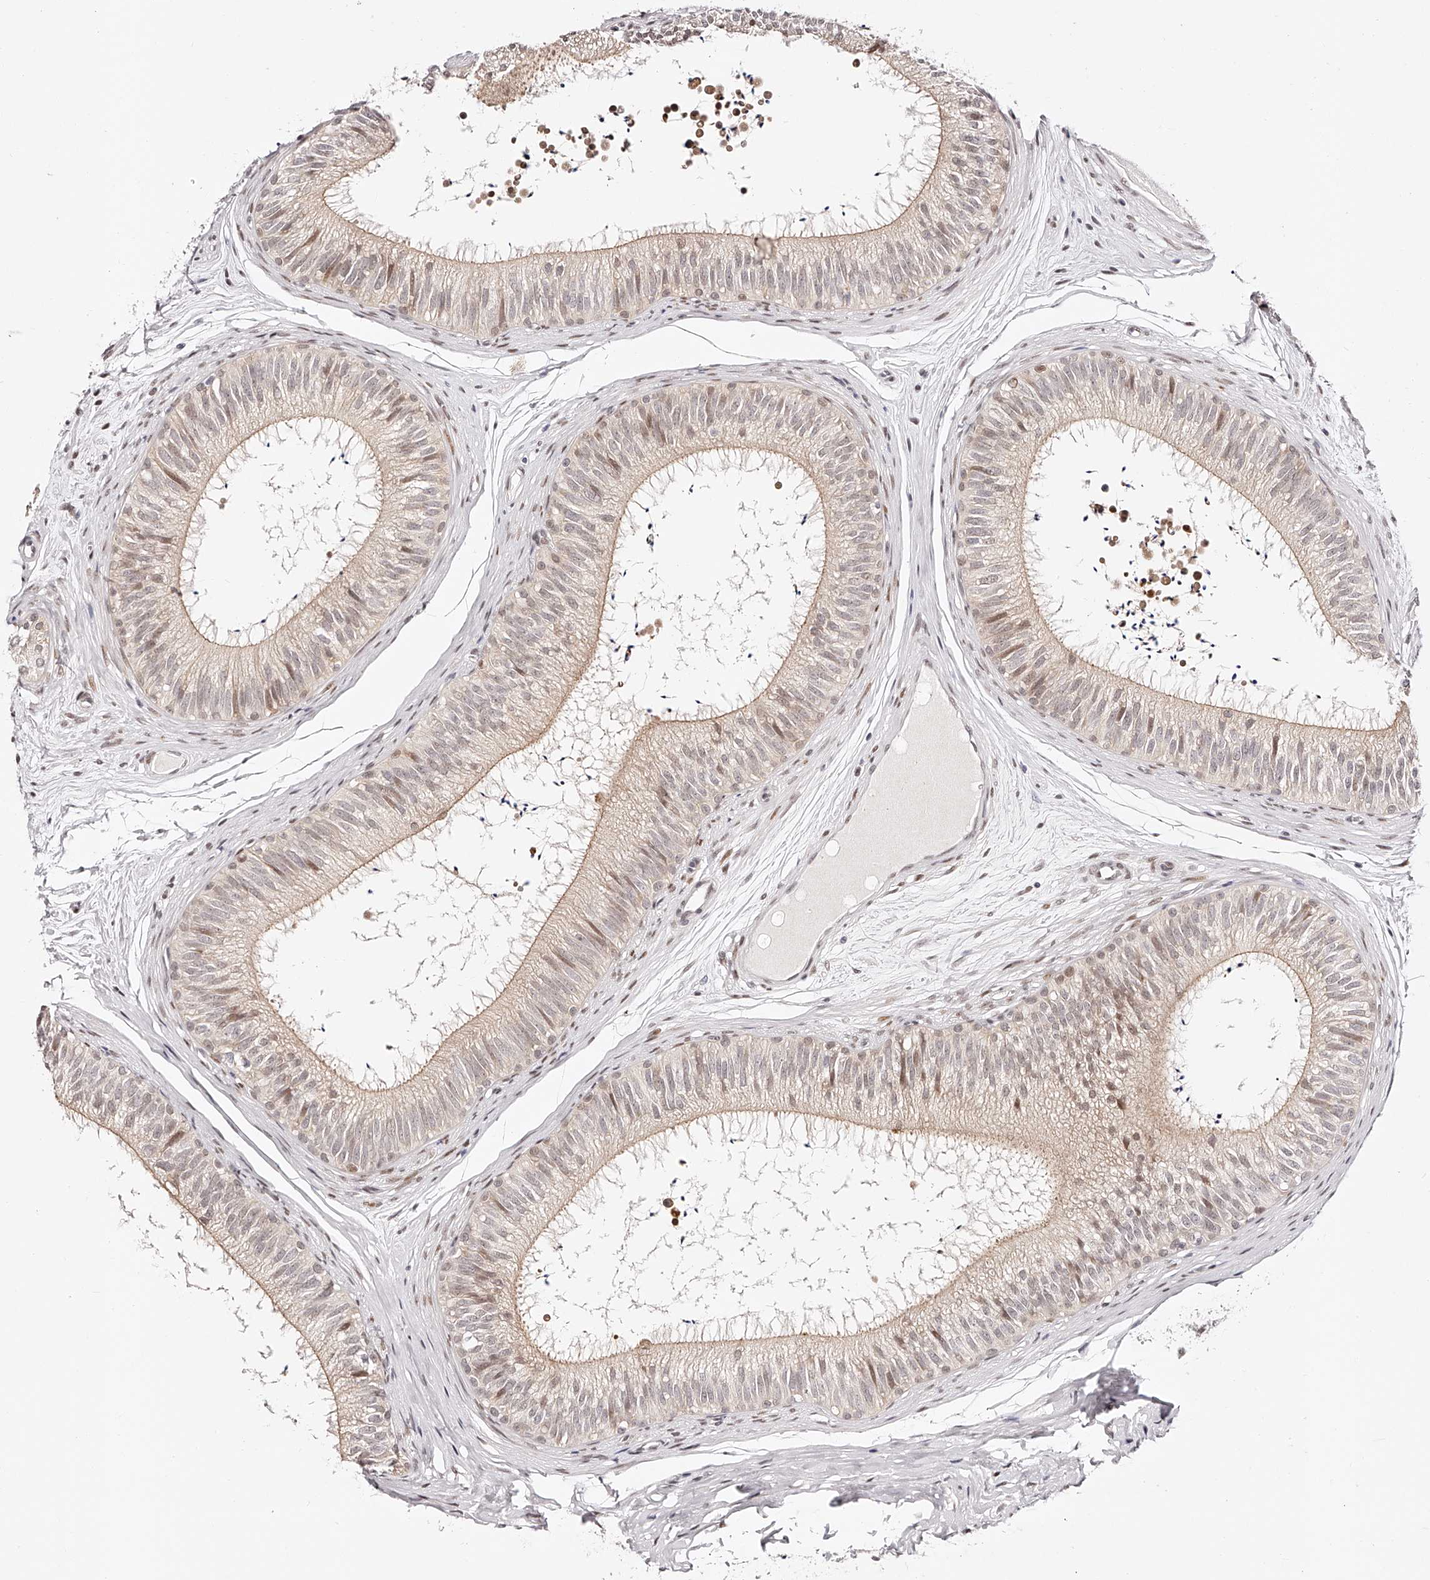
{"staining": {"intensity": "weak", "quantity": "25%-75%", "location": "nuclear"}, "tissue": "epididymis", "cell_type": "Glandular cells", "image_type": "normal", "snomed": [{"axis": "morphology", "description": "Normal tissue, NOS"}, {"axis": "topography", "description": "Epididymis"}], "caption": "Brown immunohistochemical staining in normal human epididymis exhibits weak nuclear expression in about 25%-75% of glandular cells.", "gene": "USF3", "patient": {"sex": "male", "age": 29}}